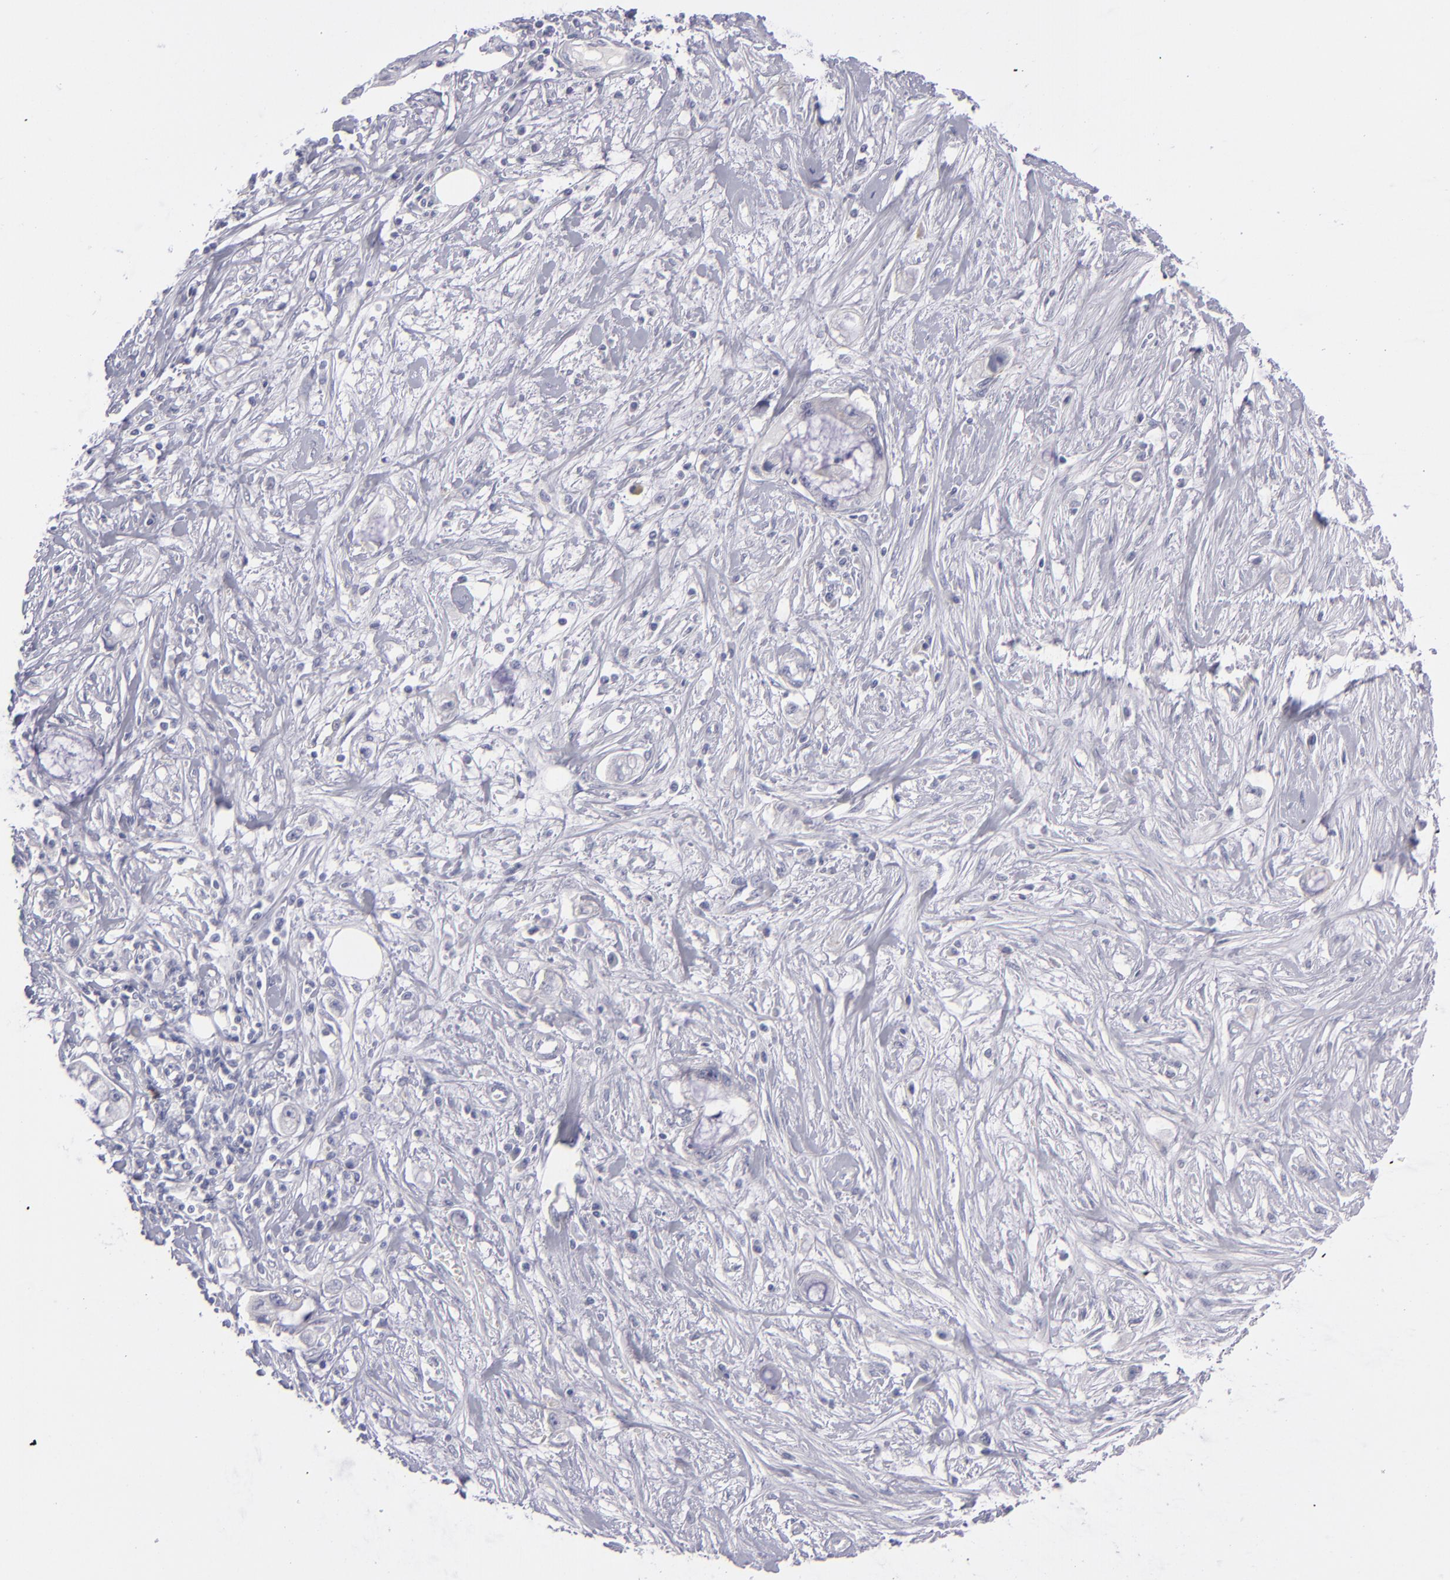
{"staining": {"intensity": "negative", "quantity": "none", "location": "none"}, "tissue": "pancreatic cancer", "cell_type": "Tumor cells", "image_type": "cancer", "snomed": [{"axis": "morphology", "description": "Adenocarcinoma, NOS"}, {"axis": "topography", "description": "Pancreas"}, {"axis": "topography", "description": "Stomach, upper"}], "caption": "An image of pancreatic adenocarcinoma stained for a protein displays no brown staining in tumor cells.", "gene": "ITGB4", "patient": {"sex": "male", "age": 77}}